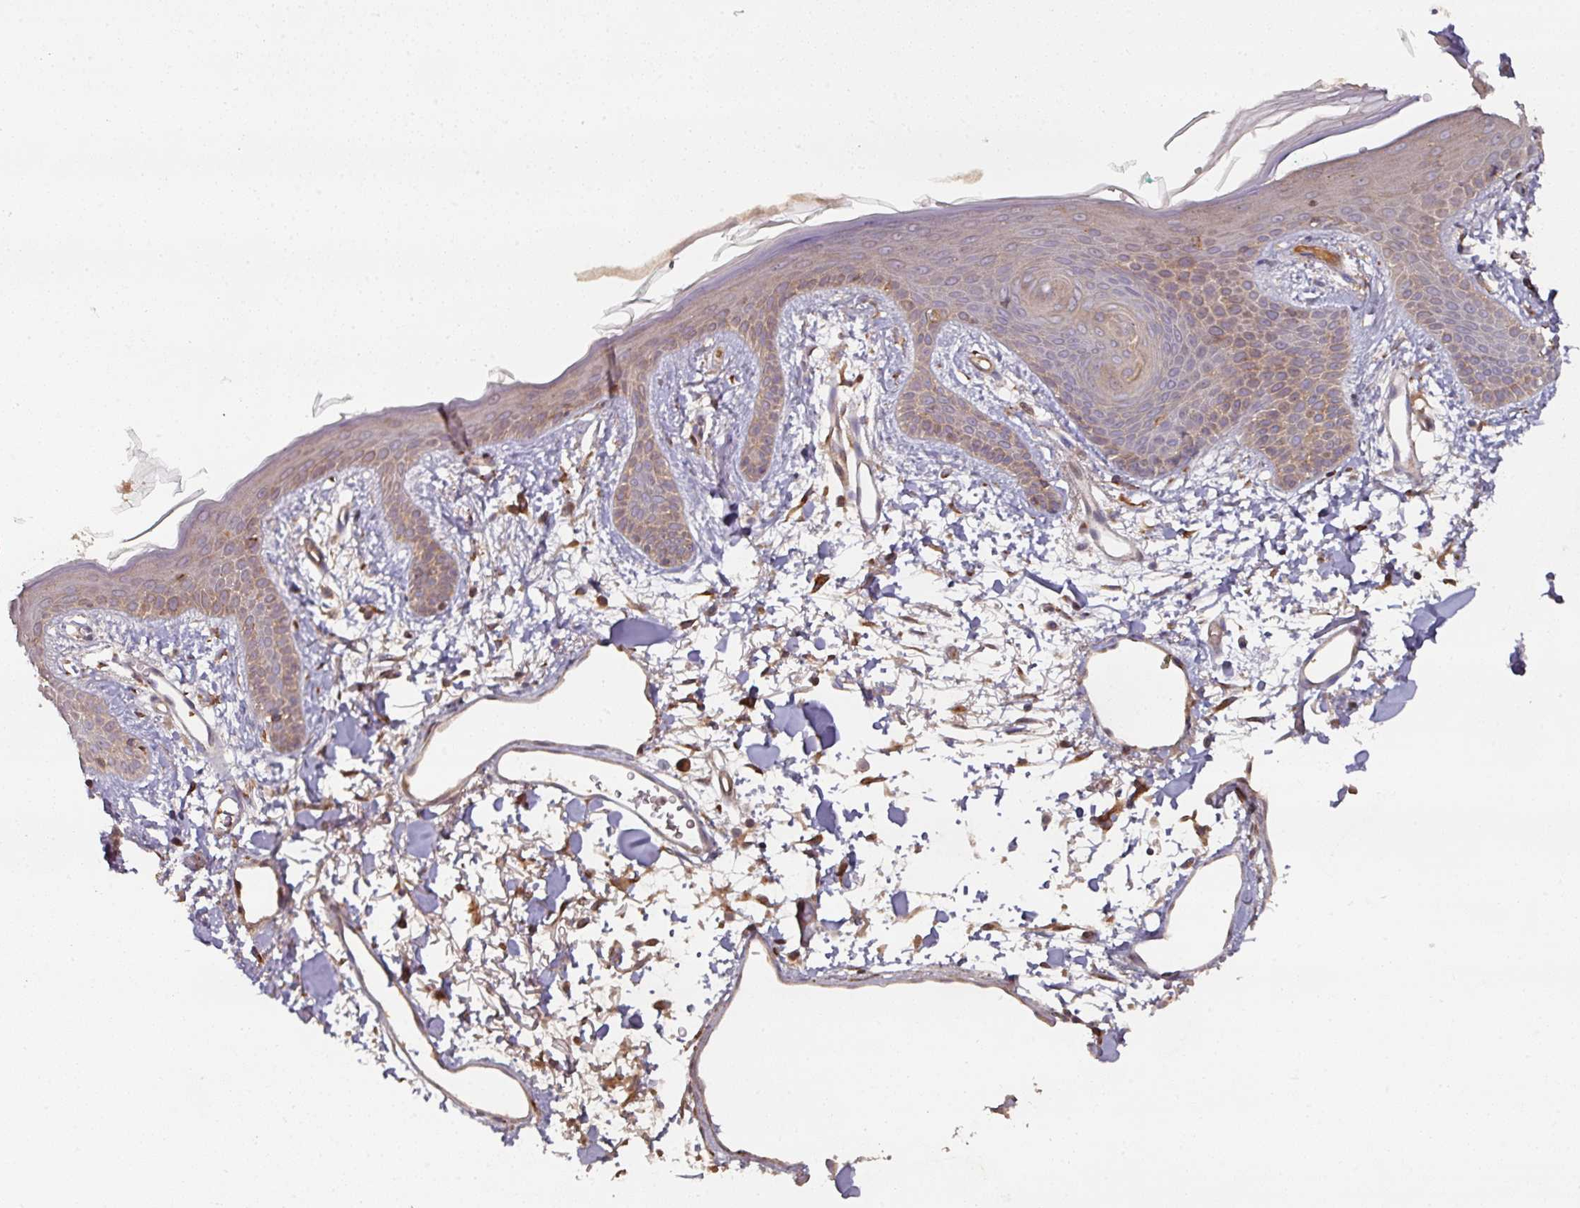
{"staining": {"intensity": "strong", "quantity": "25%-75%", "location": "cytoplasmic/membranous"}, "tissue": "skin", "cell_type": "Fibroblasts", "image_type": "normal", "snomed": [{"axis": "morphology", "description": "Normal tissue, NOS"}, {"axis": "topography", "description": "Skin"}], "caption": "Protein staining displays strong cytoplasmic/membranous expression in approximately 25%-75% of fibroblasts in unremarkable skin.", "gene": "CEP95", "patient": {"sex": "male", "age": 79}}